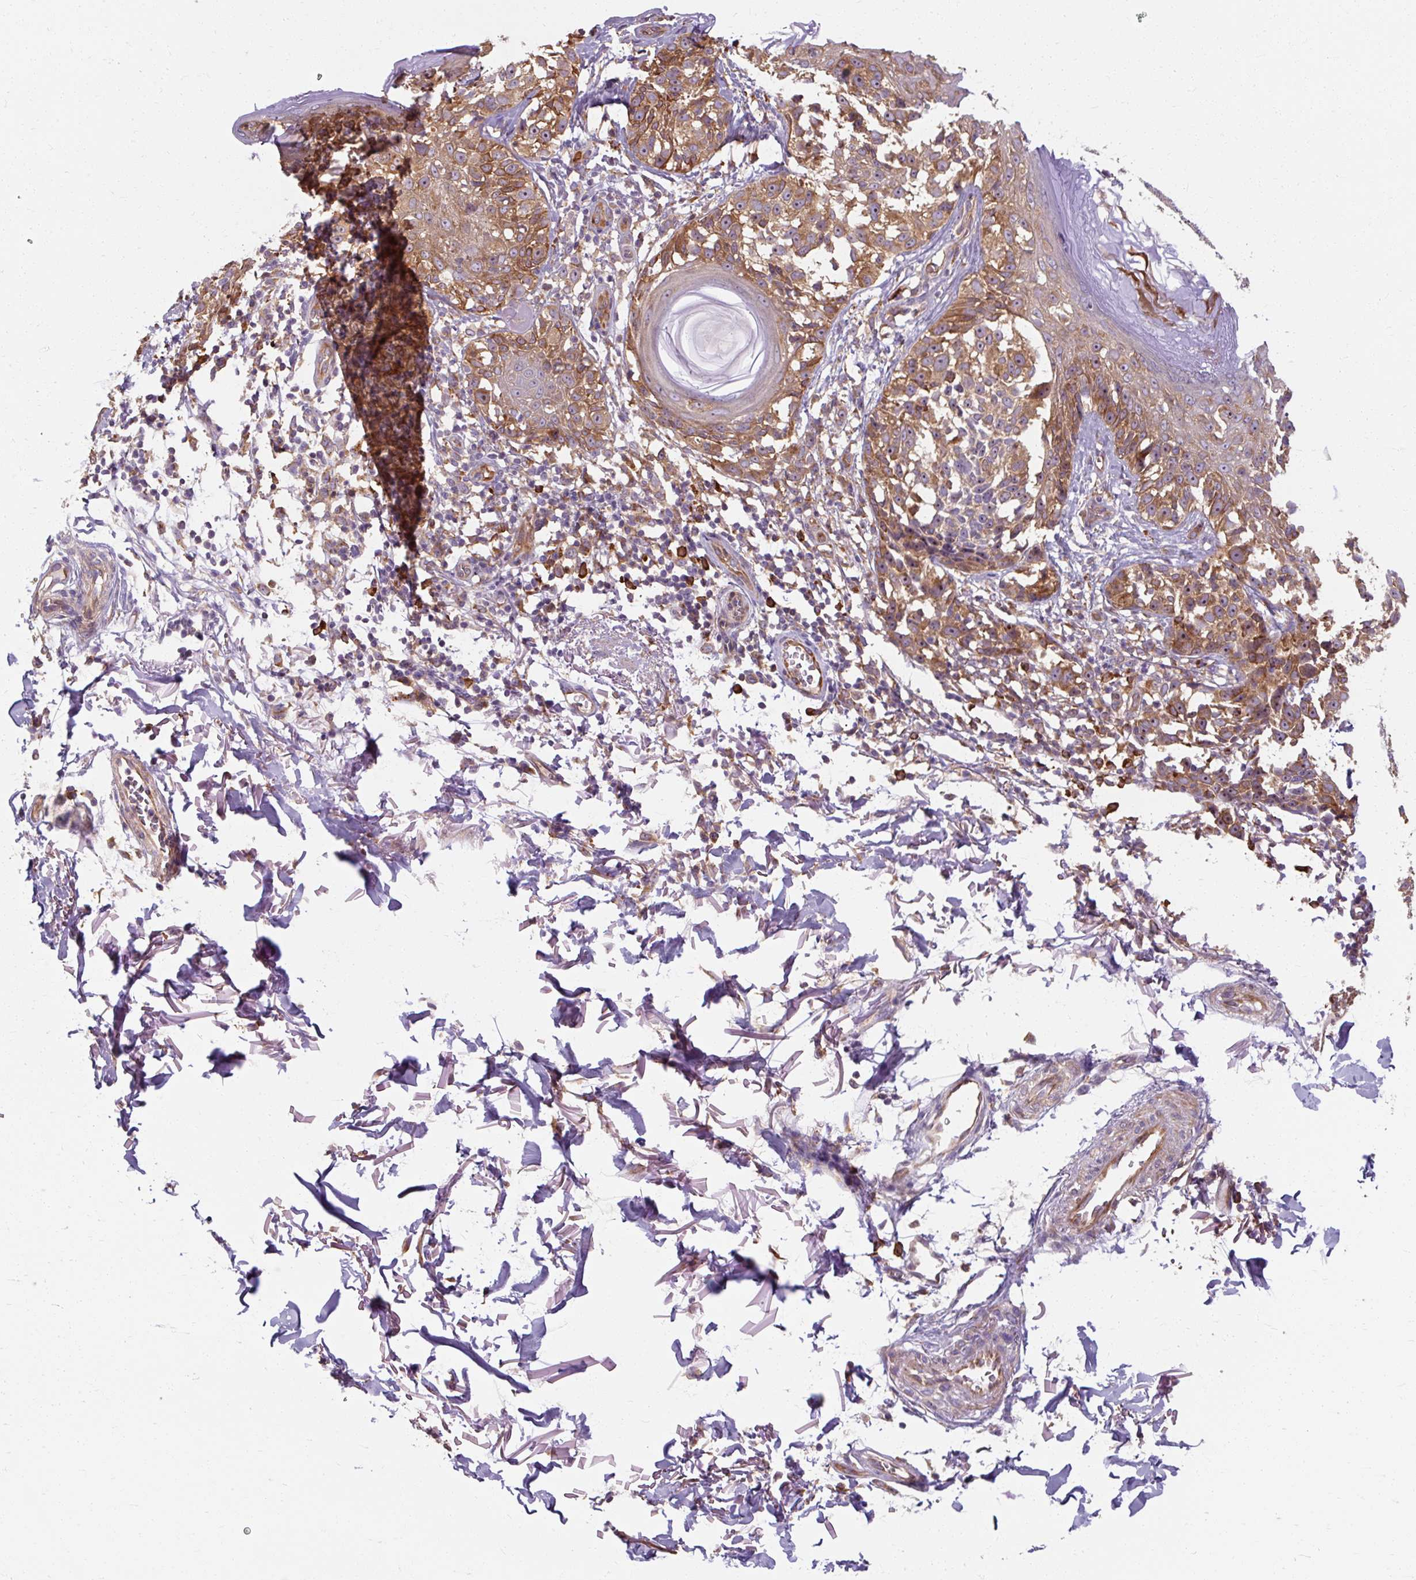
{"staining": {"intensity": "moderate", "quantity": ">75%", "location": "cytoplasmic/membranous"}, "tissue": "melanoma", "cell_type": "Tumor cells", "image_type": "cancer", "snomed": [{"axis": "morphology", "description": "Malignant melanoma, NOS"}, {"axis": "topography", "description": "Skin"}], "caption": "IHC (DAB) staining of melanoma reveals moderate cytoplasmic/membranous protein positivity in about >75% of tumor cells.", "gene": "TBC1D4", "patient": {"sex": "male", "age": 73}}